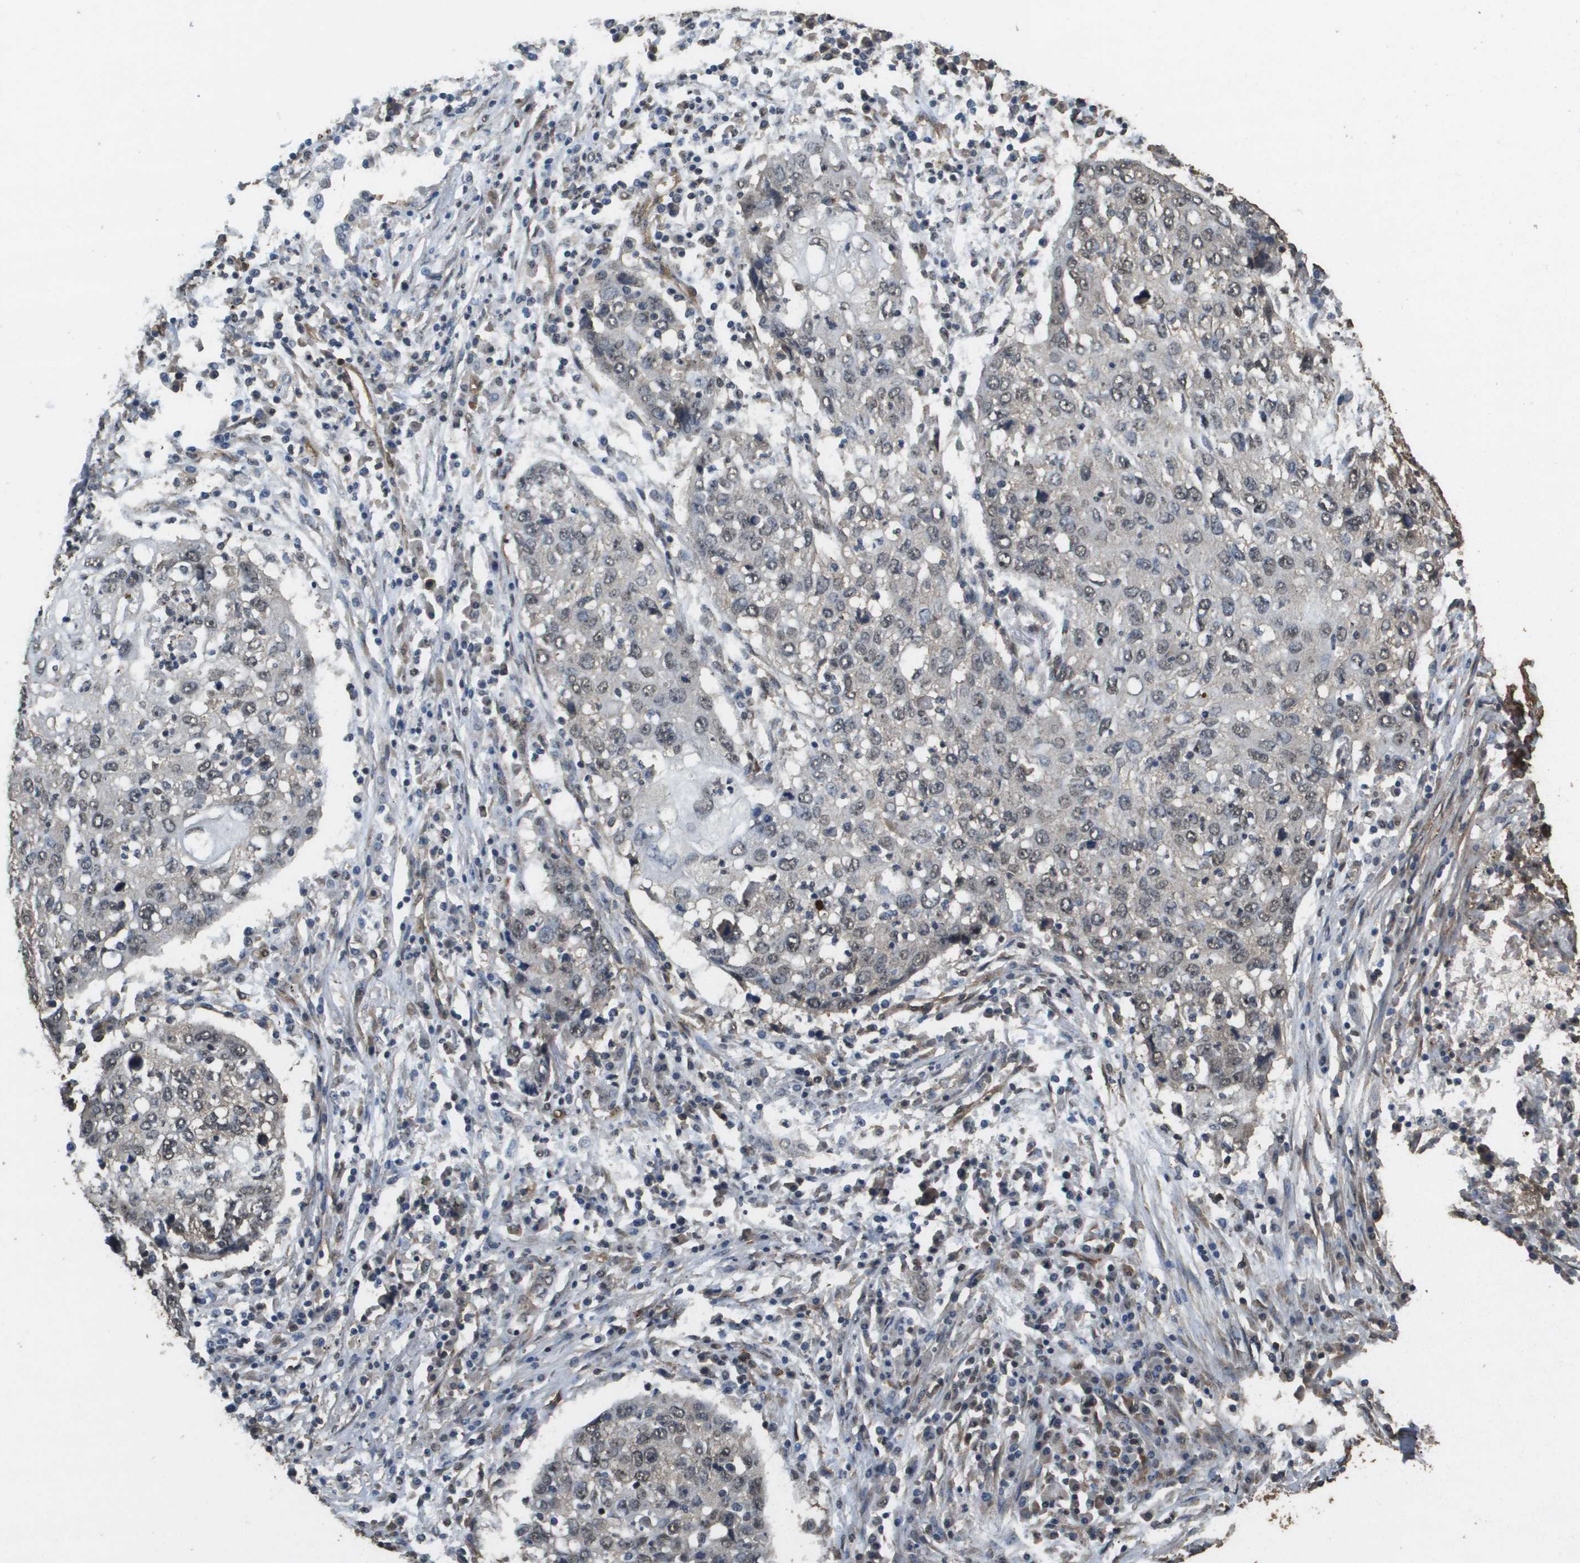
{"staining": {"intensity": "weak", "quantity": "<25%", "location": "nuclear"}, "tissue": "lung cancer", "cell_type": "Tumor cells", "image_type": "cancer", "snomed": [{"axis": "morphology", "description": "Squamous cell carcinoma, NOS"}, {"axis": "topography", "description": "Lung"}], "caption": "Tumor cells are negative for protein expression in human lung squamous cell carcinoma.", "gene": "AAMP", "patient": {"sex": "female", "age": 63}}